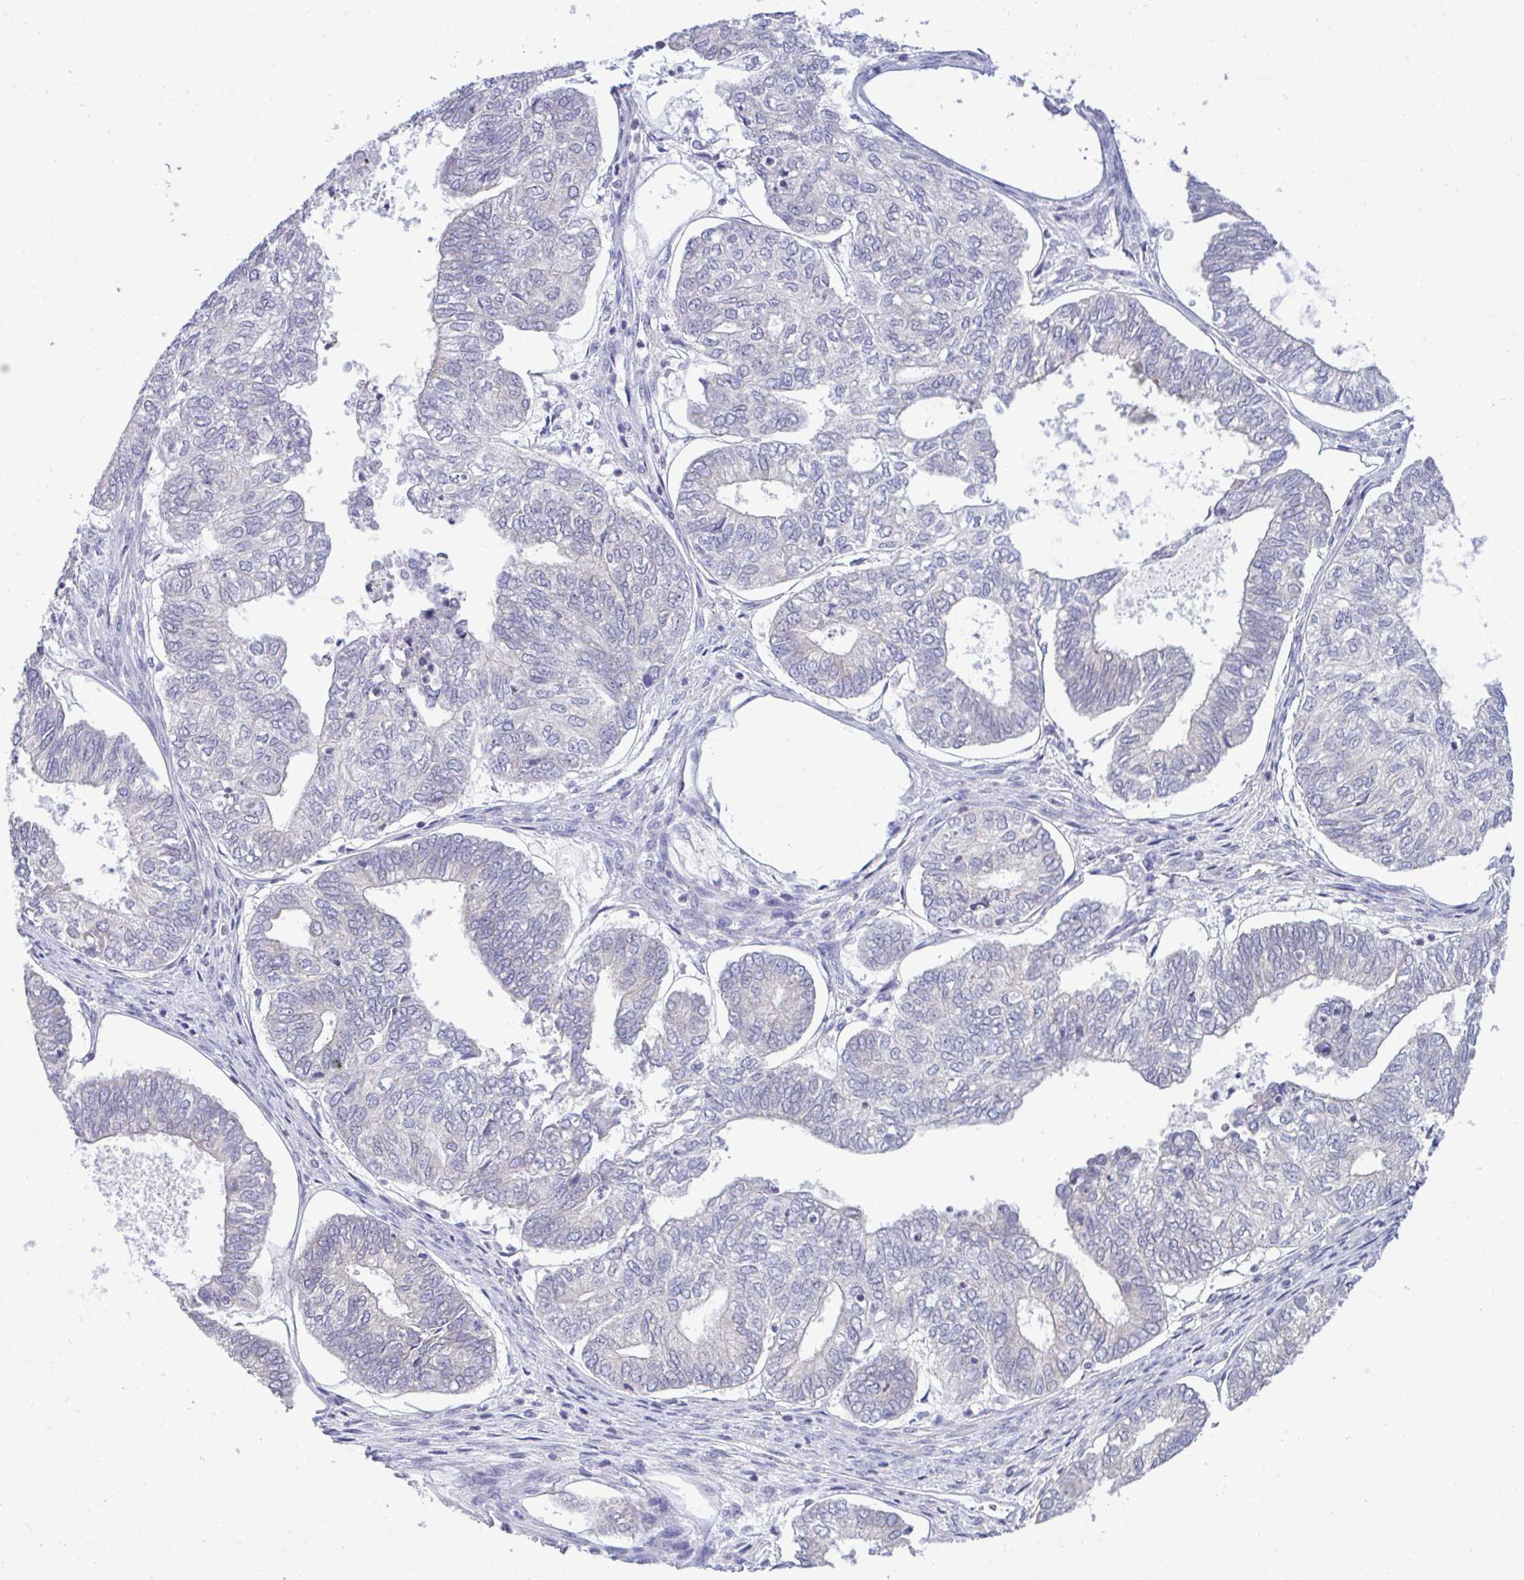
{"staining": {"intensity": "negative", "quantity": "none", "location": "none"}, "tissue": "ovarian cancer", "cell_type": "Tumor cells", "image_type": "cancer", "snomed": [{"axis": "morphology", "description": "Carcinoma, endometroid"}, {"axis": "topography", "description": "Ovary"}], "caption": "IHC histopathology image of neoplastic tissue: ovarian cancer (endometroid carcinoma) stained with DAB (3,3'-diaminobenzidine) exhibits no significant protein expression in tumor cells.", "gene": "PIGK", "patient": {"sex": "female", "age": 64}}